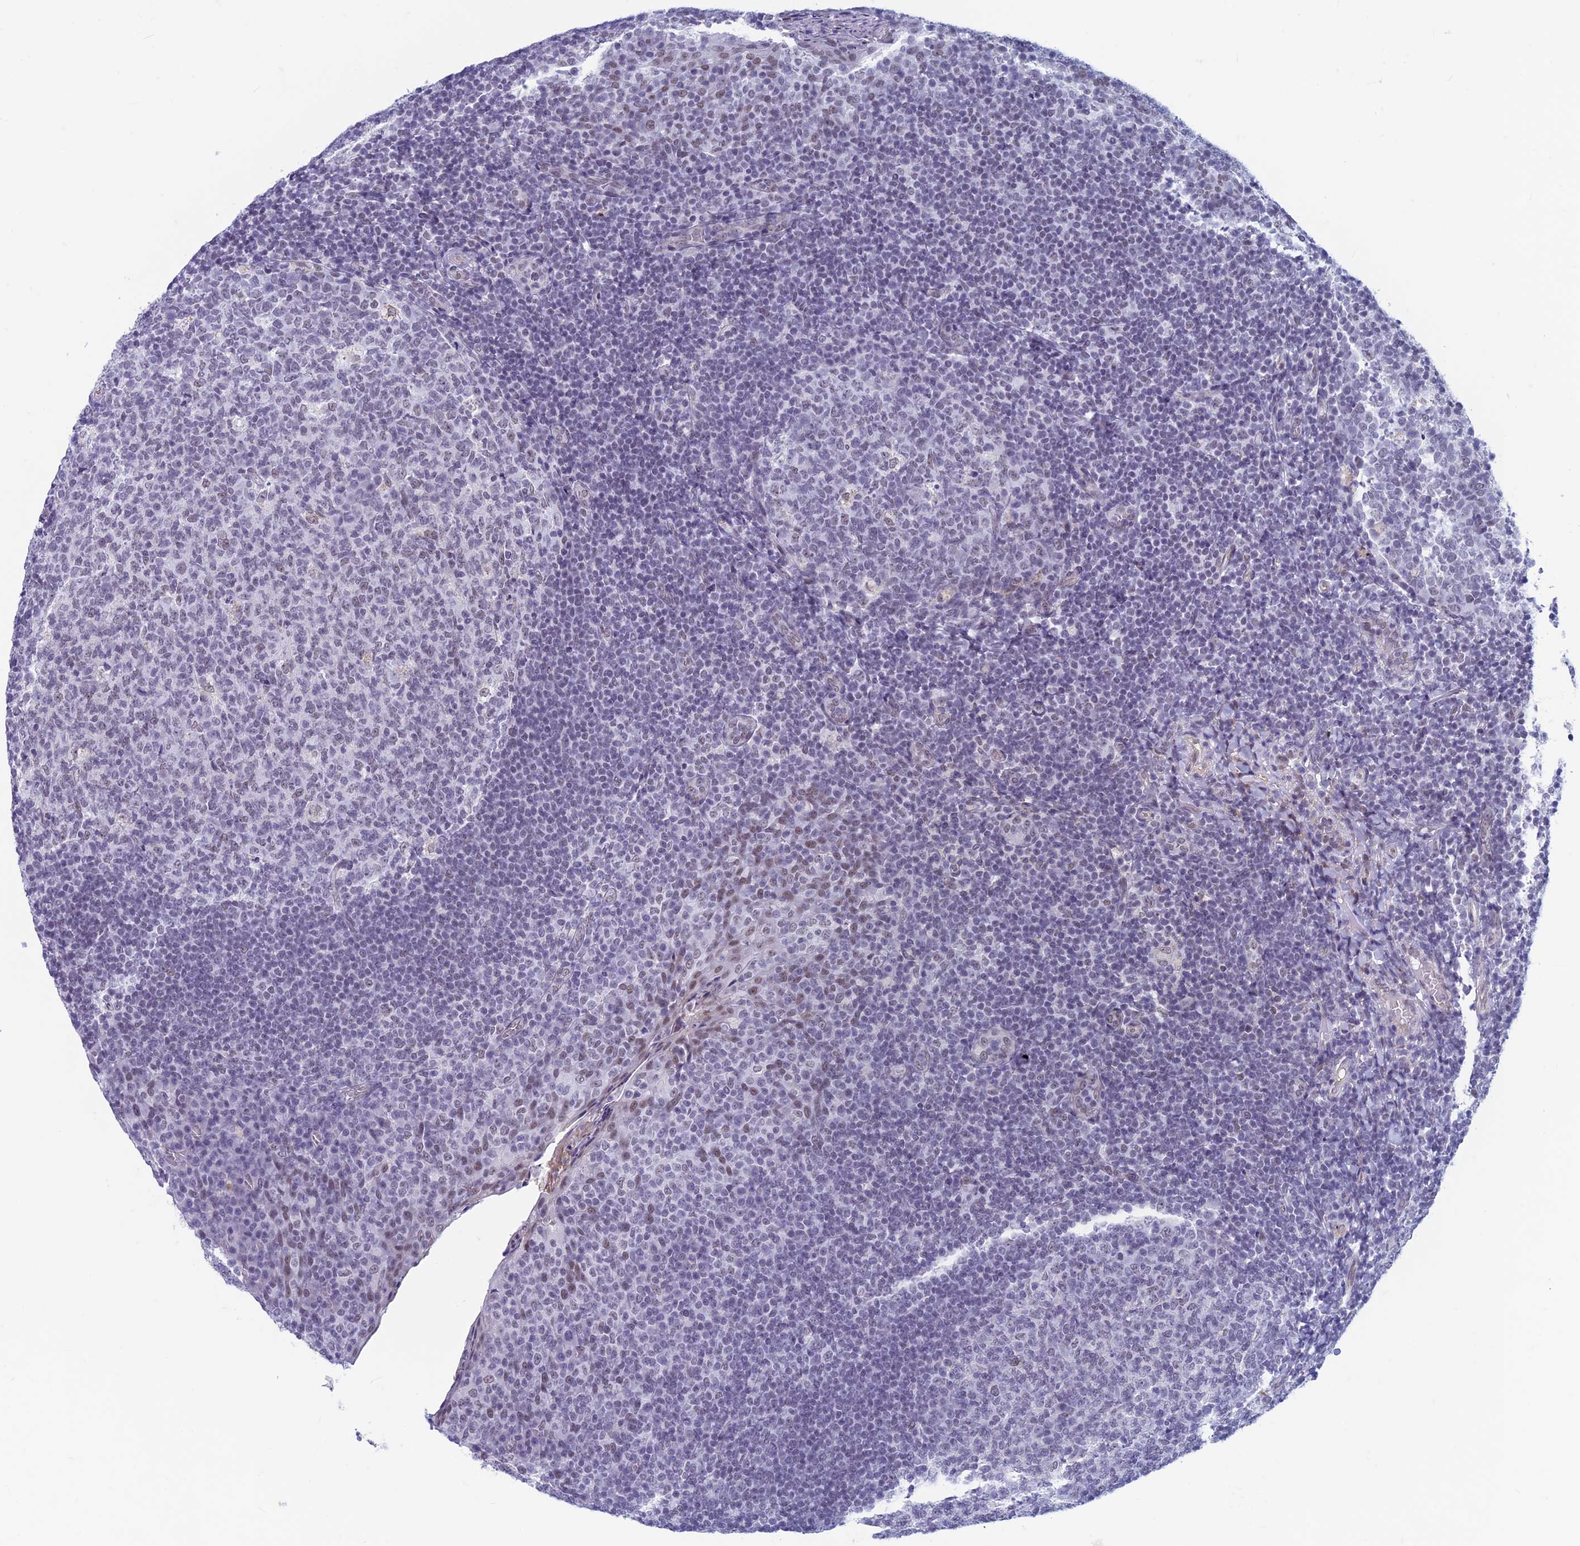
{"staining": {"intensity": "negative", "quantity": "none", "location": "none"}, "tissue": "tonsil", "cell_type": "Germinal center cells", "image_type": "normal", "snomed": [{"axis": "morphology", "description": "Normal tissue, NOS"}, {"axis": "topography", "description": "Tonsil"}], "caption": "Protein analysis of unremarkable tonsil shows no significant positivity in germinal center cells.", "gene": "ASH2L", "patient": {"sex": "female", "age": 19}}